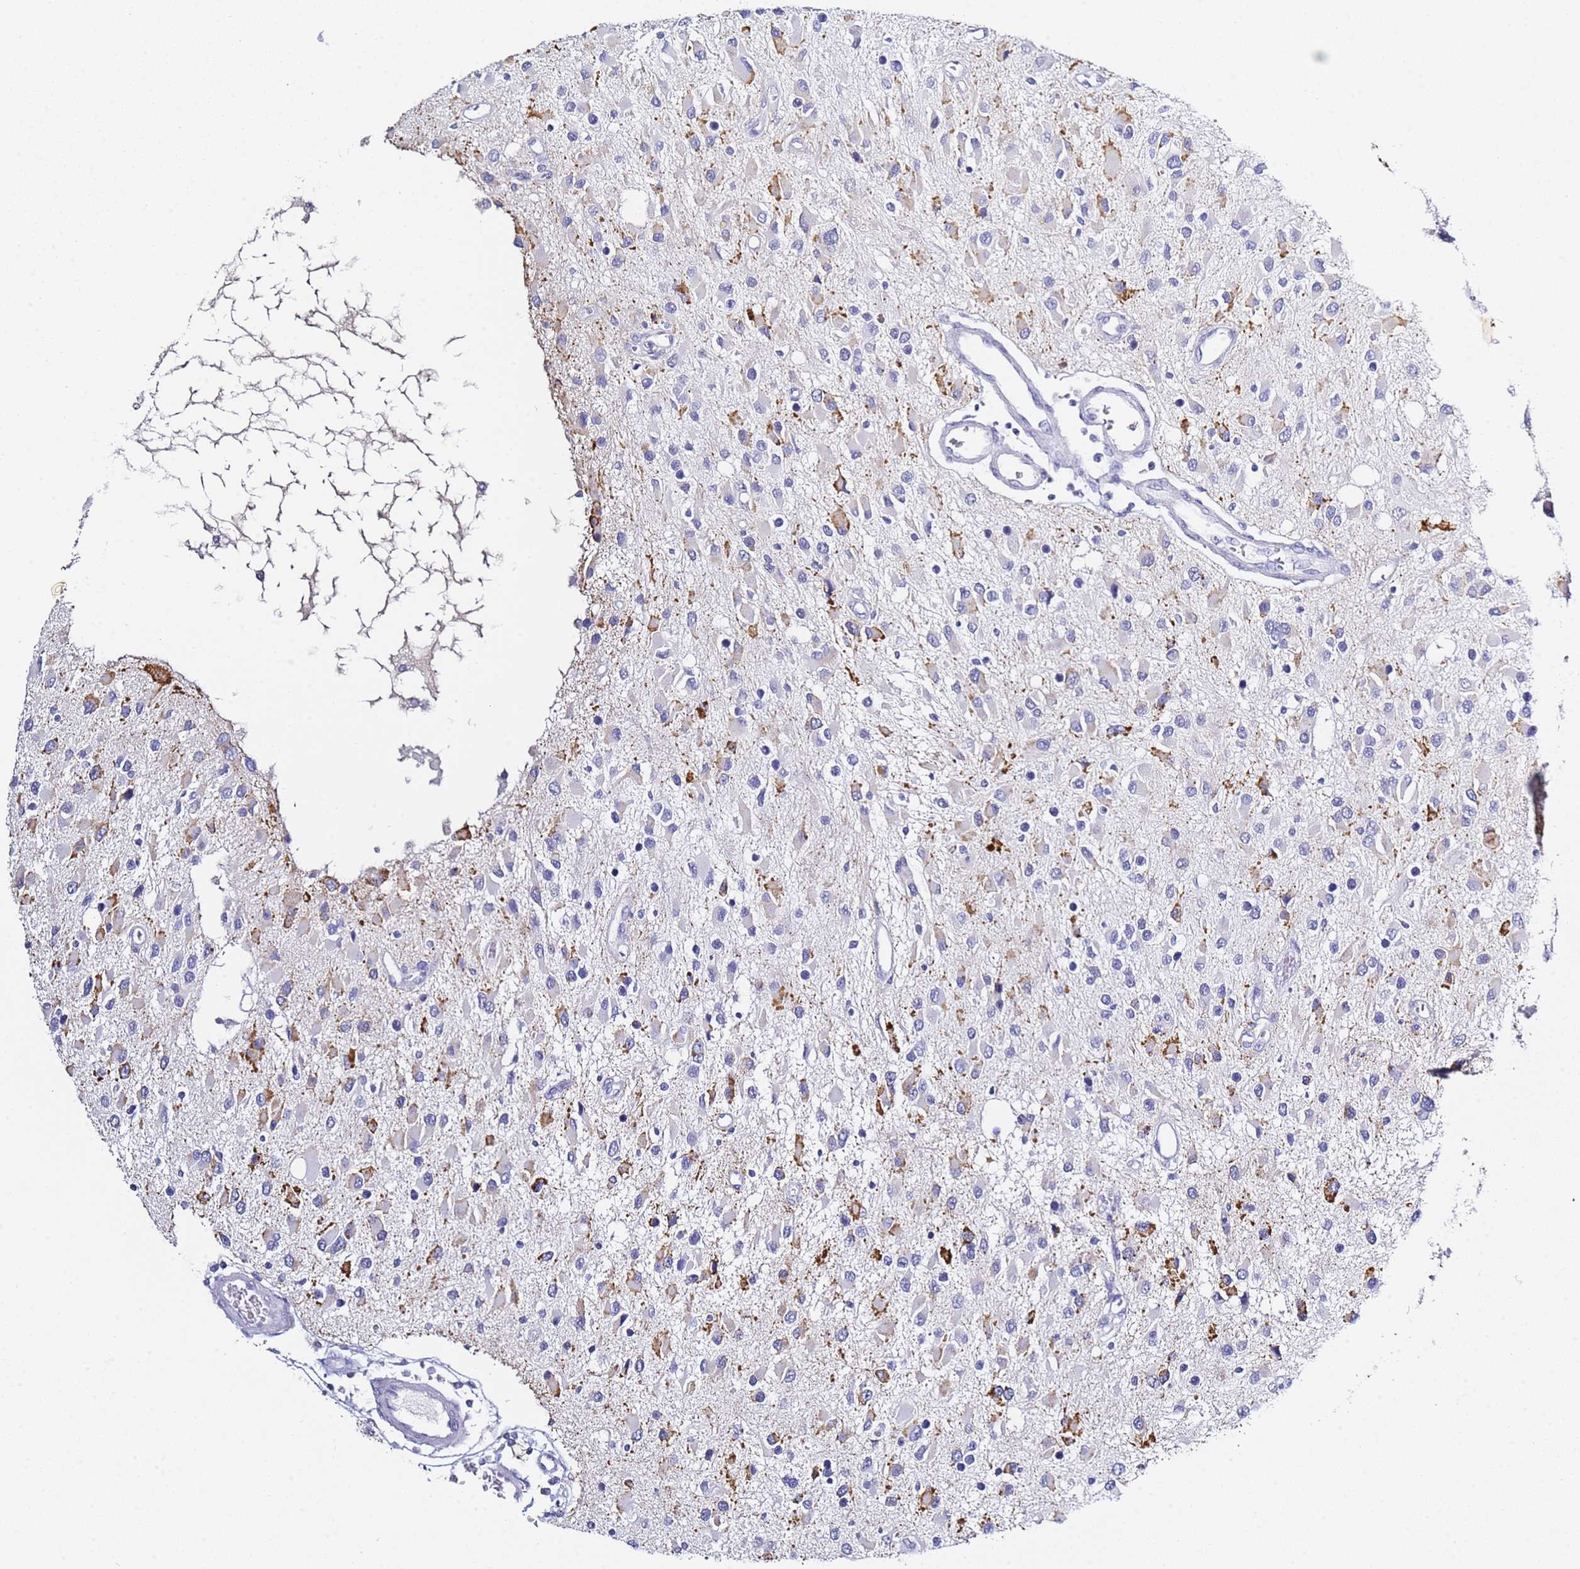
{"staining": {"intensity": "negative", "quantity": "none", "location": "none"}, "tissue": "glioma", "cell_type": "Tumor cells", "image_type": "cancer", "snomed": [{"axis": "morphology", "description": "Glioma, malignant, High grade"}, {"axis": "topography", "description": "Brain"}], "caption": "The IHC micrograph has no significant staining in tumor cells of malignant glioma (high-grade) tissue.", "gene": "PTBP2", "patient": {"sex": "male", "age": 53}}